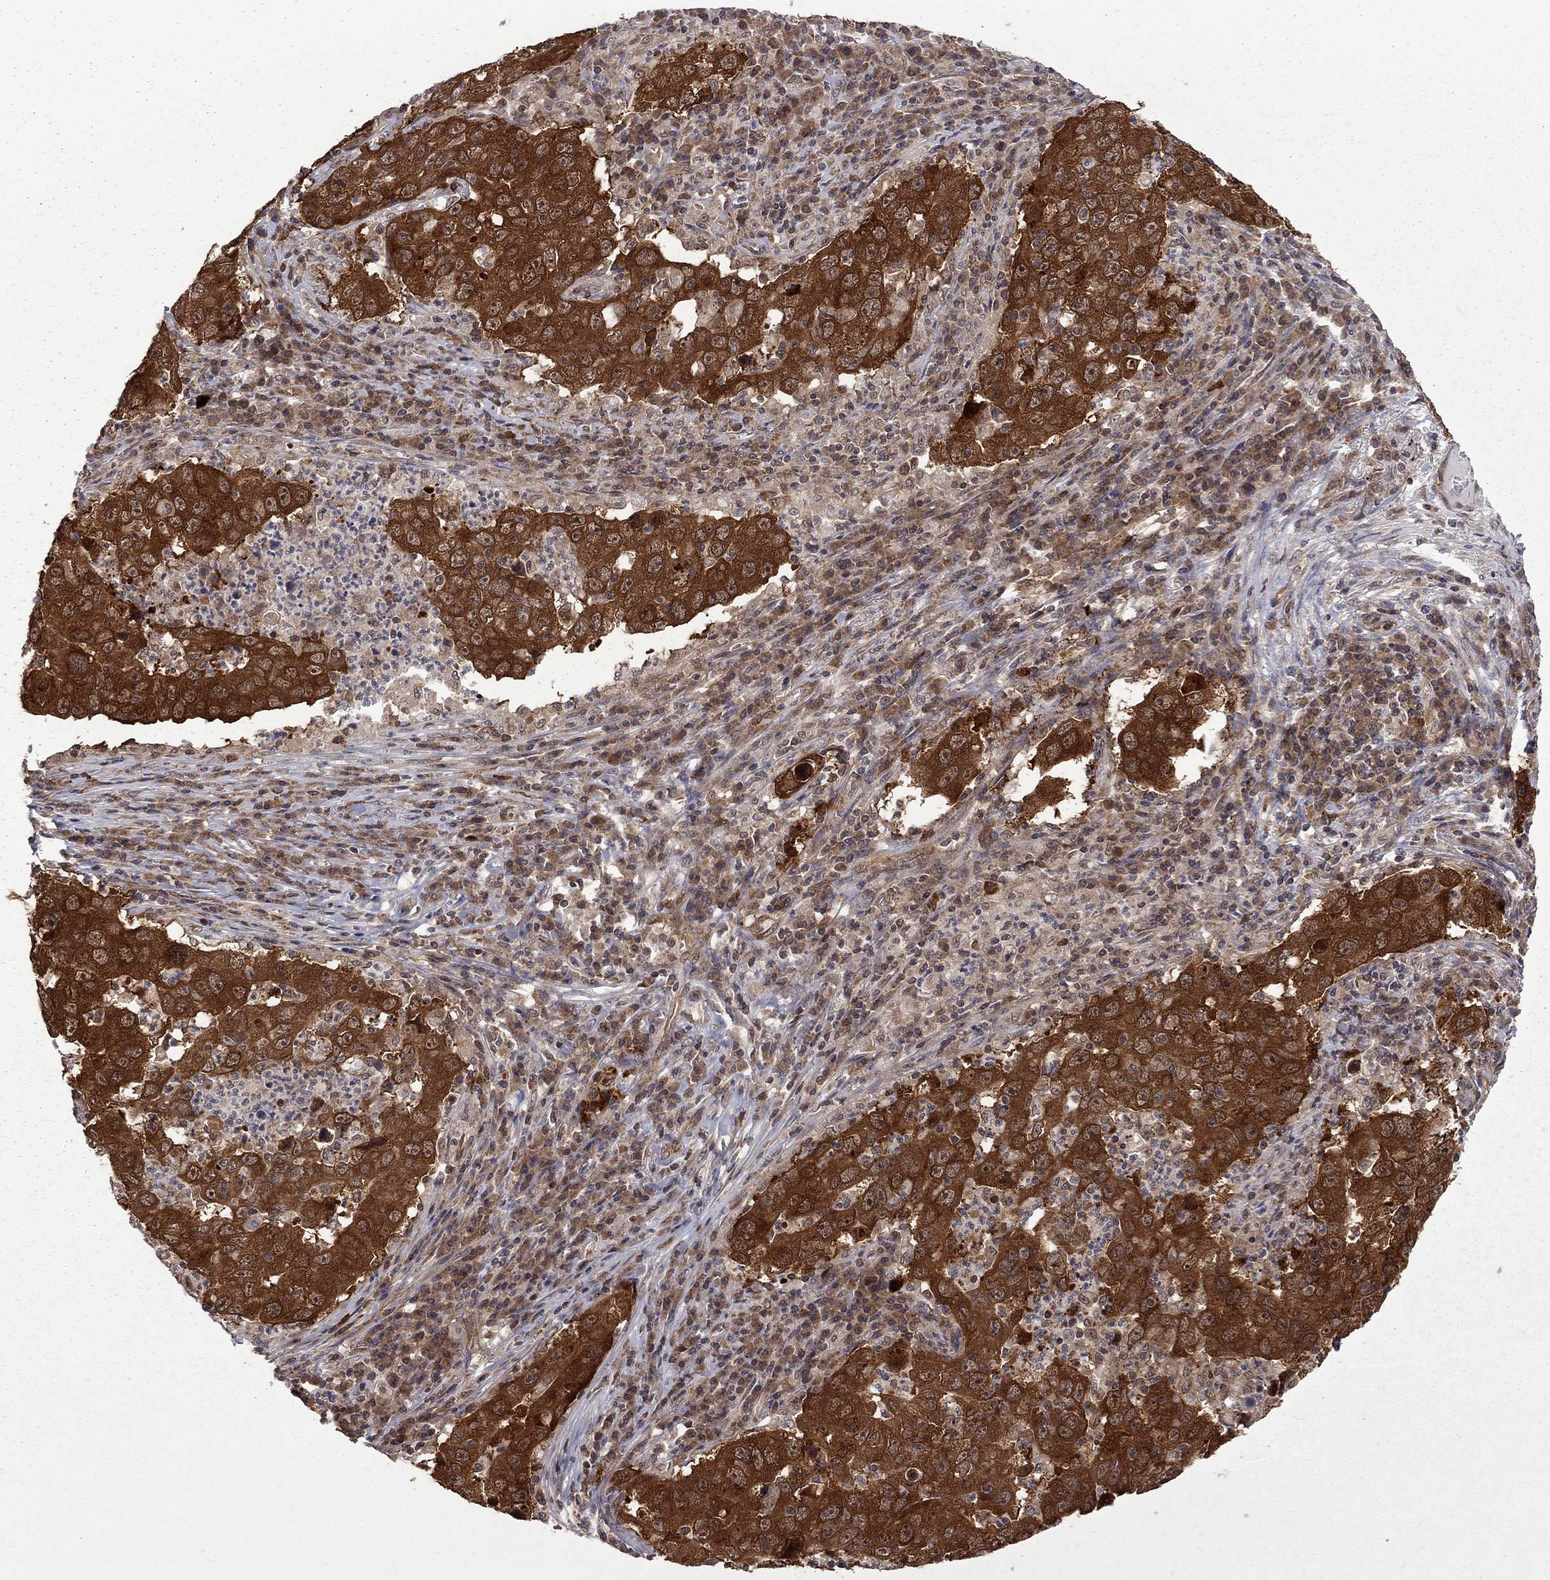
{"staining": {"intensity": "strong", "quantity": ">75%", "location": "cytoplasmic/membranous"}, "tissue": "lung cancer", "cell_type": "Tumor cells", "image_type": "cancer", "snomed": [{"axis": "morphology", "description": "Adenocarcinoma, NOS"}, {"axis": "topography", "description": "Lung"}], "caption": "Protein staining reveals strong cytoplasmic/membranous positivity in approximately >75% of tumor cells in lung cancer.", "gene": "NAA50", "patient": {"sex": "male", "age": 73}}